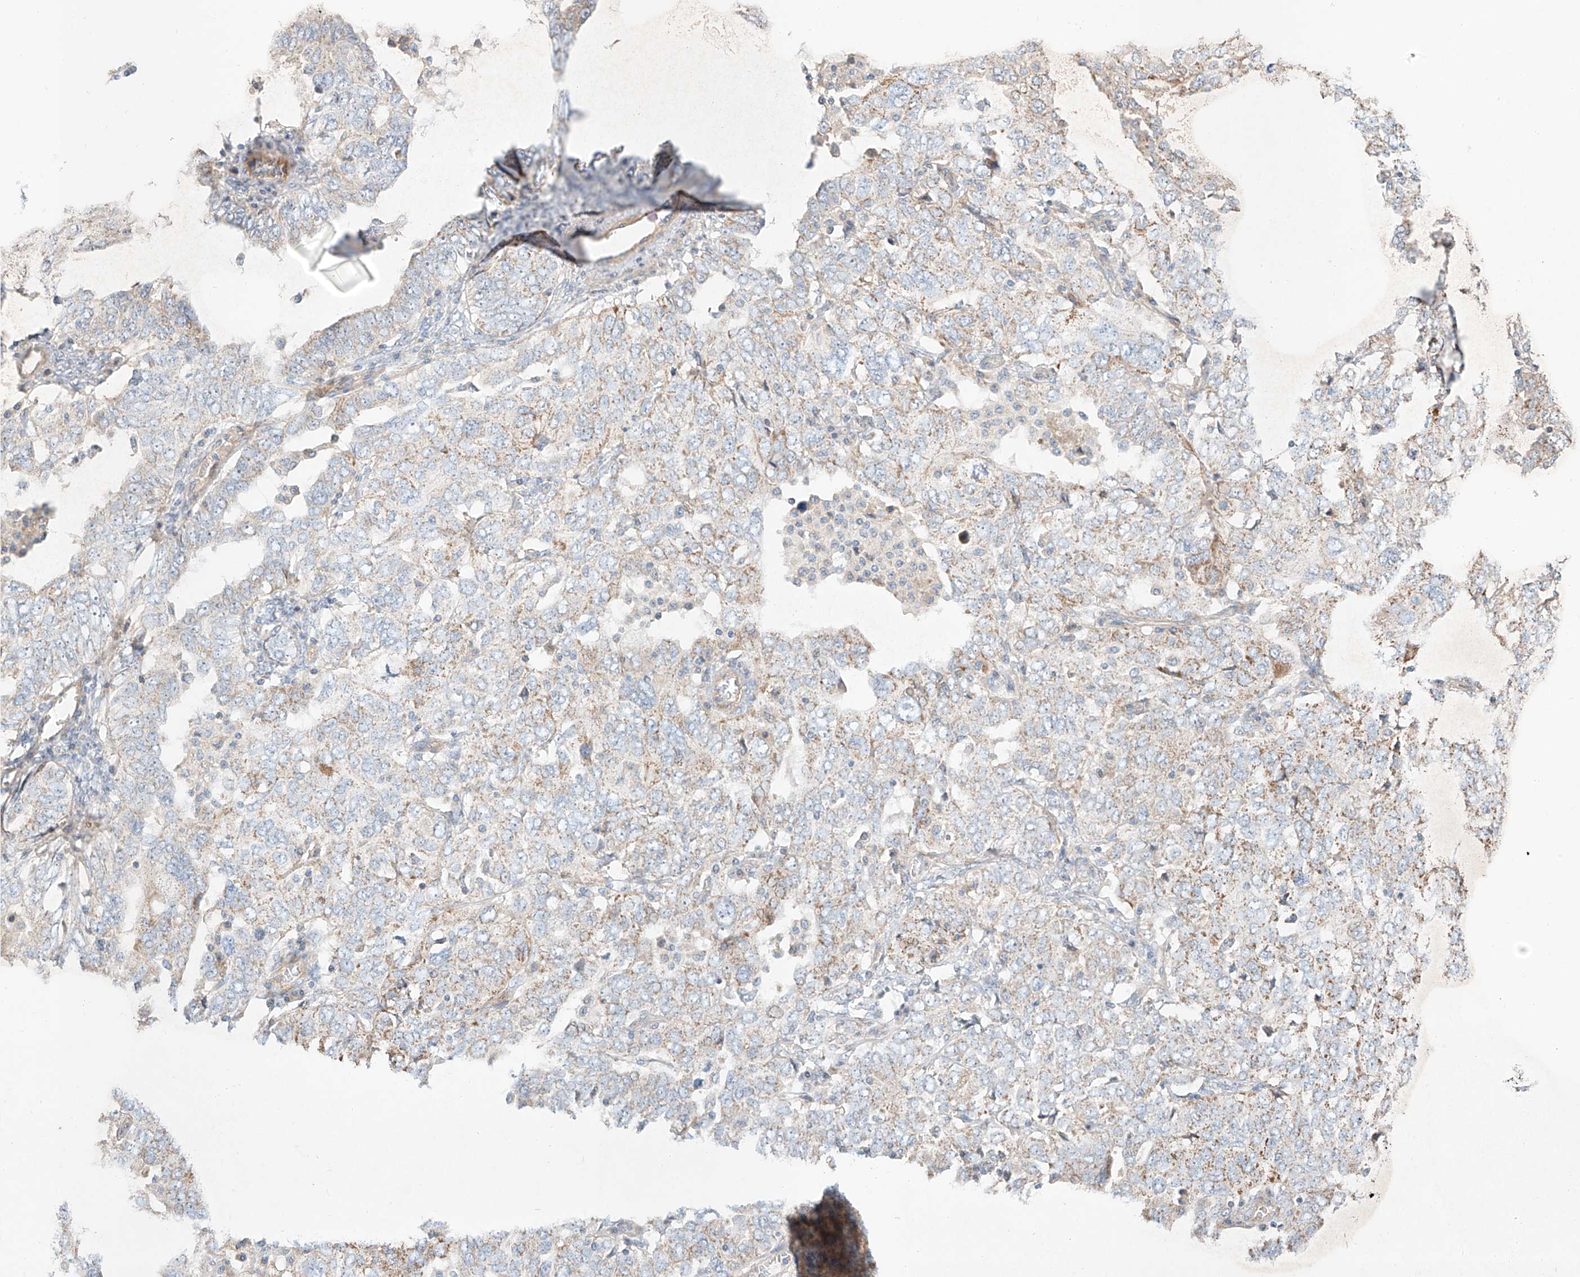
{"staining": {"intensity": "weak", "quantity": "25%-75%", "location": "cytoplasmic/membranous"}, "tissue": "ovarian cancer", "cell_type": "Tumor cells", "image_type": "cancer", "snomed": [{"axis": "morphology", "description": "Carcinoma, endometroid"}, {"axis": "topography", "description": "Ovary"}], "caption": "The photomicrograph demonstrates staining of ovarian endometroid carcinoma, revealing weak cytoplasmic/membranous protein staining (brown color) within tumor cells. The staining was performed using DAB, with brown indicating positive protein expression. Nuclei are stained blue with hematoxylin.", "gene": "AJM1", "patient": {"sex": "female", "age": 62}}